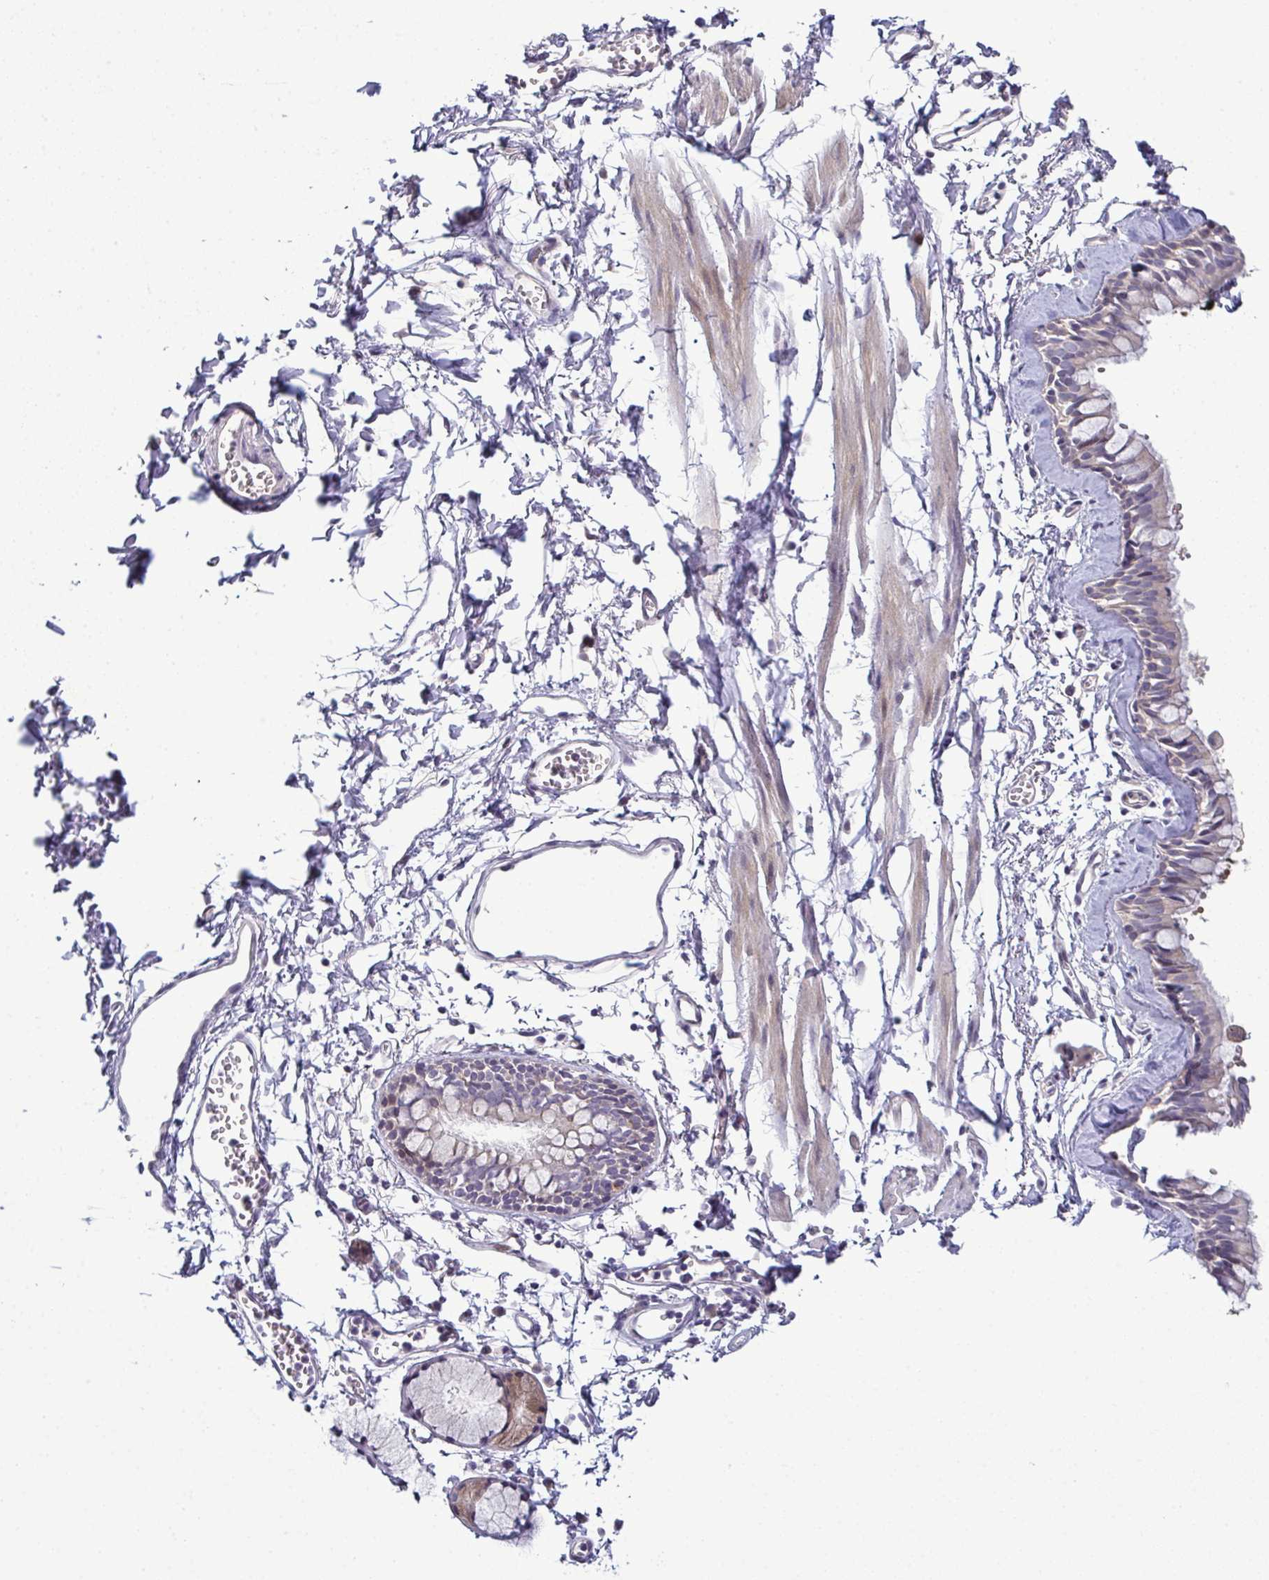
{"staining": {"intensity": "weak", "quantity": "25%-75%", "location": "cytoplasmic/membranous,nuclear"}, "tissue": "bronchus", "cell_type": "Respiratory epithelial cells", "image_type": "normal", "snomed": [{"axis": "morphology", "description": "Normal tissue, NOS"}, {"axis": "topography", "description": "Cartilage tissue"}, {"axis": "topography", "description": "Bronchus"}], "caption": "Brown immunohistochemical staining in unremarkable human bronchus exhibits weak cytoplasmic/membranous,nuclear expression in approximately 25%-75% of respiratory epithelial cells. (Stains: DAB (3,3'-diaminobenzidine) in brown, nuclei in blue, Microscopy: brightfield microscopy at high magnification).", "gene": "ODF1", "patient": {"sex": "female", "age": 59}}